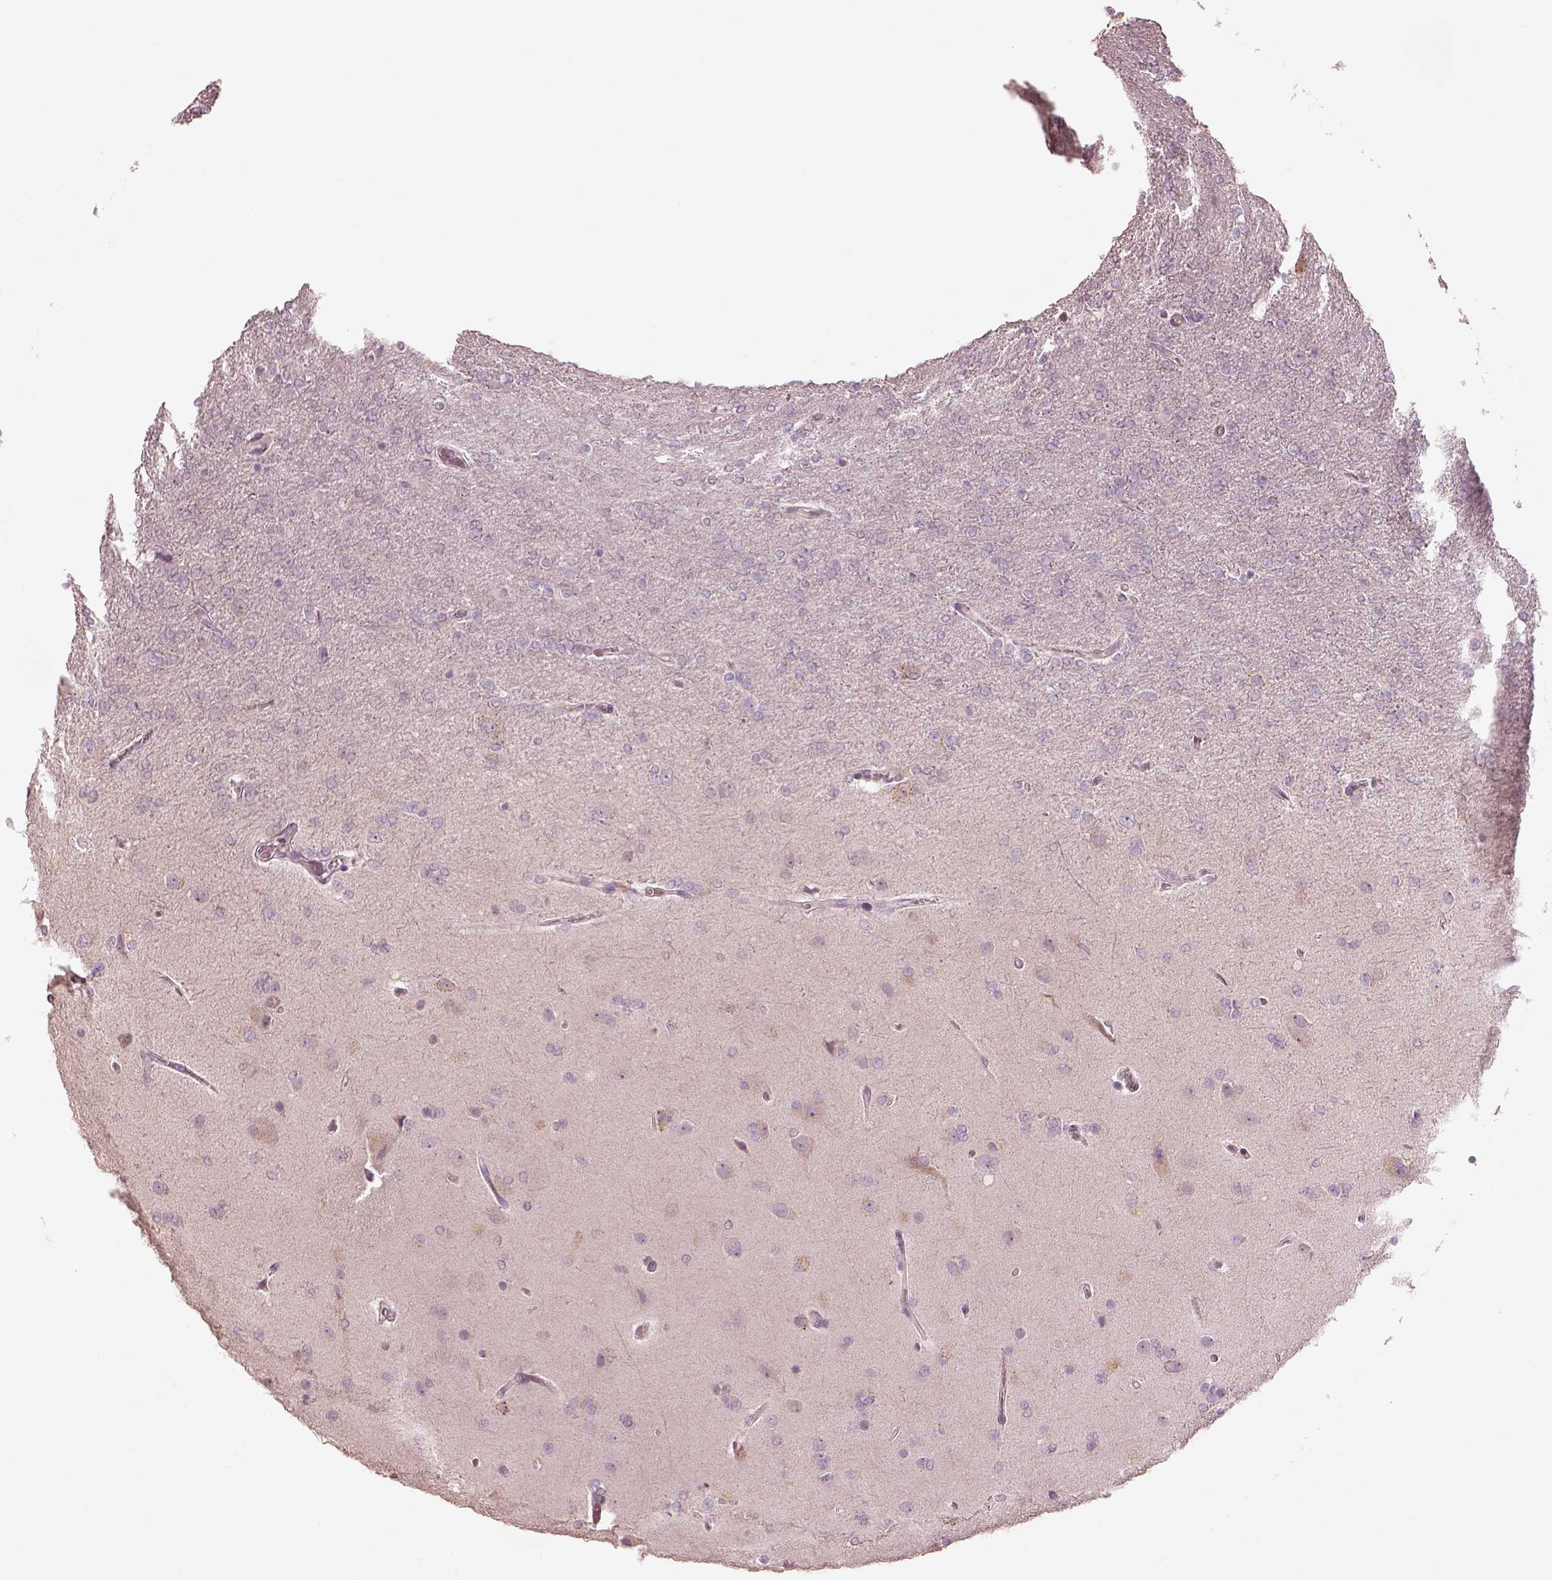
{"staining": {"intensity": "negative", "quantity": "none", "location": "none"}, "tissue": "glioma", "cell_type": "Tumor cells", "image_type": "cancer", "snomed": [{"axis": "morphology", "description": "Glioma, malignant, High grade"}, {"axis": "topography", "description": "Cerebral cortex"}], "caption": "This is an immunohistochemistry histopathology image of high-grade glioma (malignant). There is no staining in tumor cells.", "gene": "PRKACG", "patient": {"sex": "male", "age": 70}}